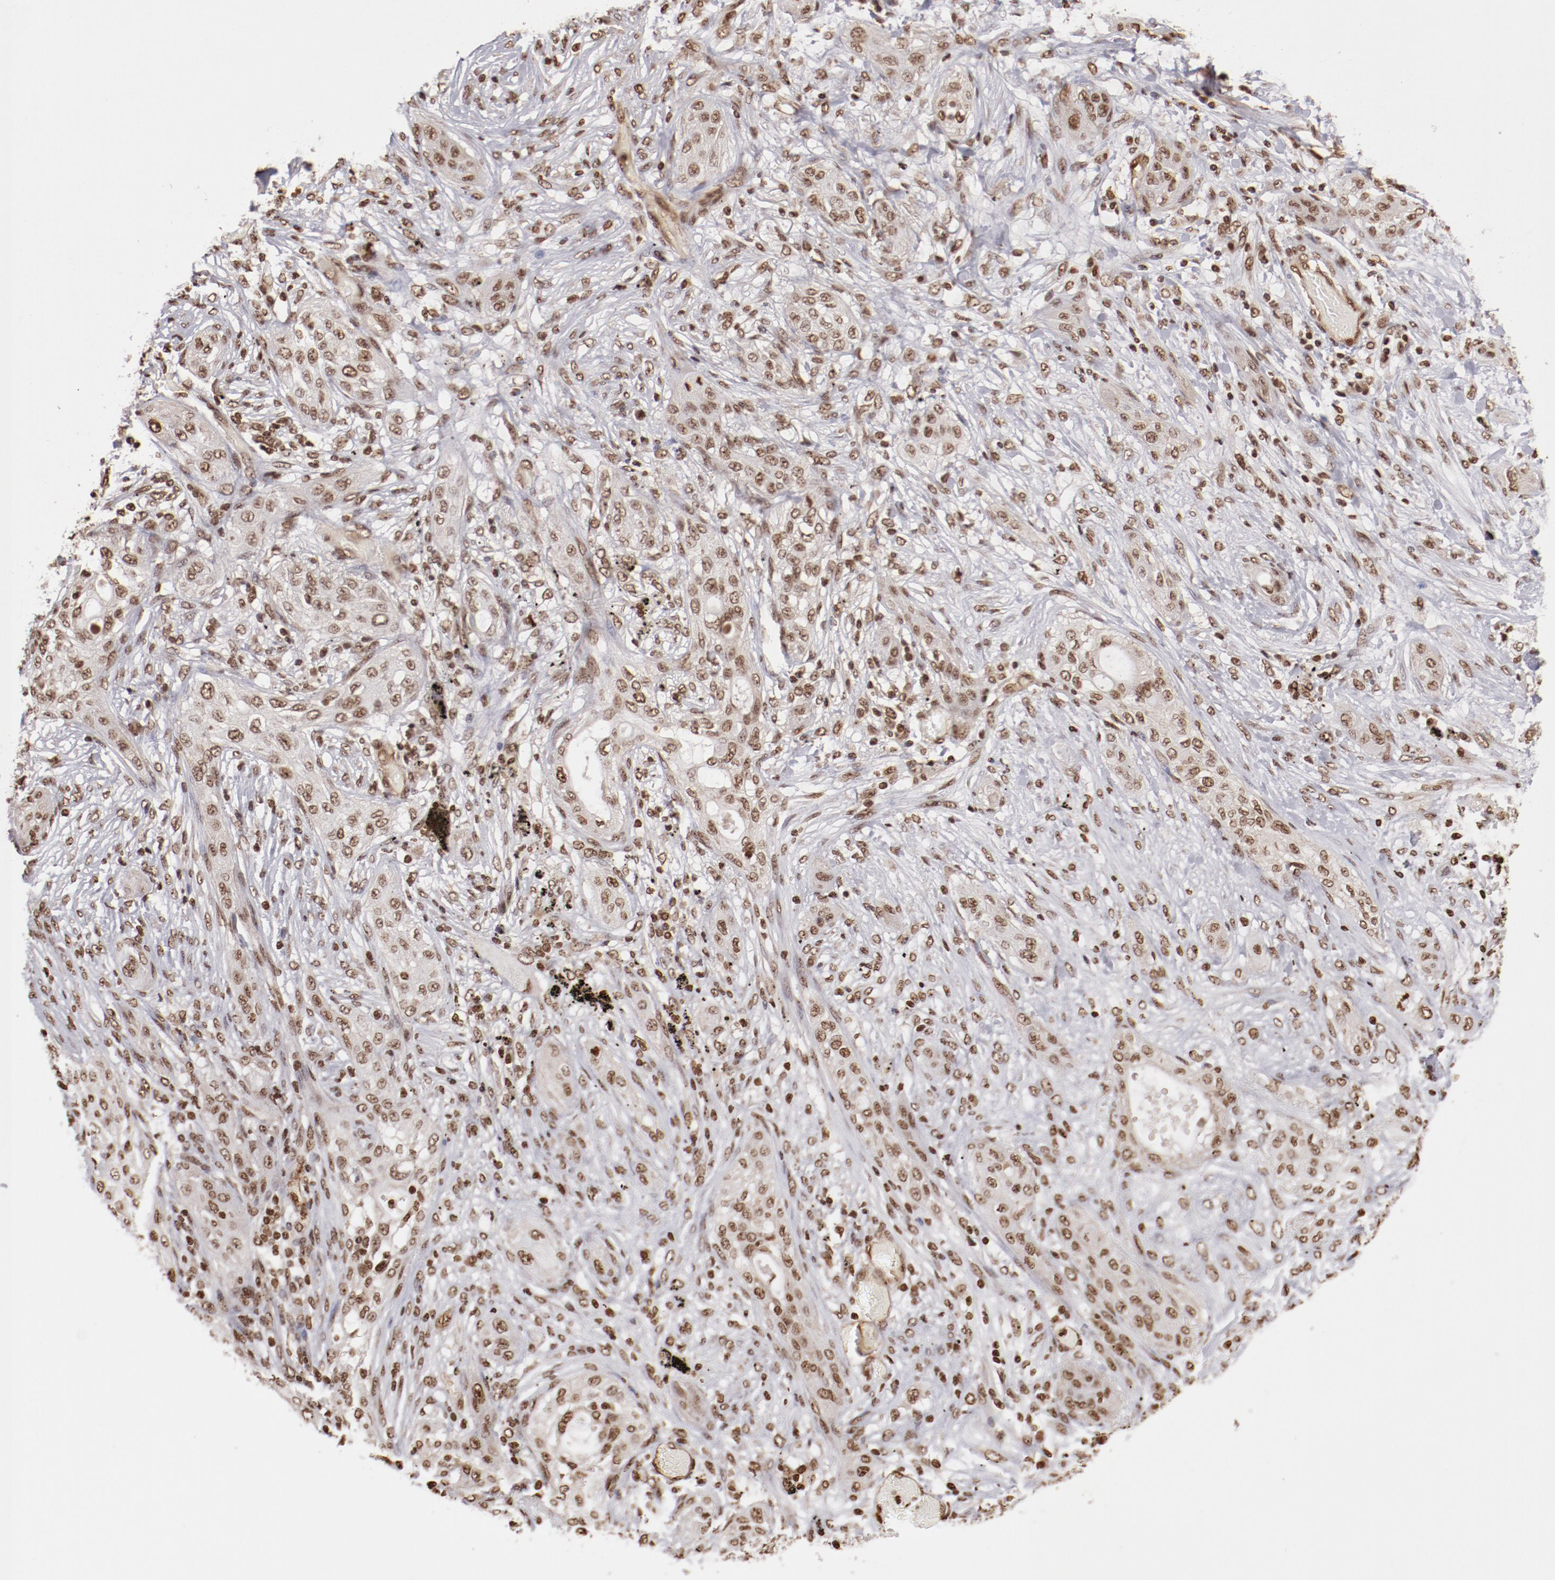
{"staining": {"intensity": "weak", "quantity": ">75%", "location": "nuclear"}, "tissue": "lung cancer", "cell_type": "Tumor cells", "image_type": "cancer", "snomed": [{"axis": "morphology", "description": "Squamous cell carcinoma, NOS"}, {"axis": "topography", "description": "Lung"}], "caption": "Human lung cancer (squamous cell carcinoma) stained for a protein (brown) exhibits weak nuclear positive positivity in about >75% of tumor cells.", "gene": "ABL2", "patient": {"sex": "female", "age": 47}}